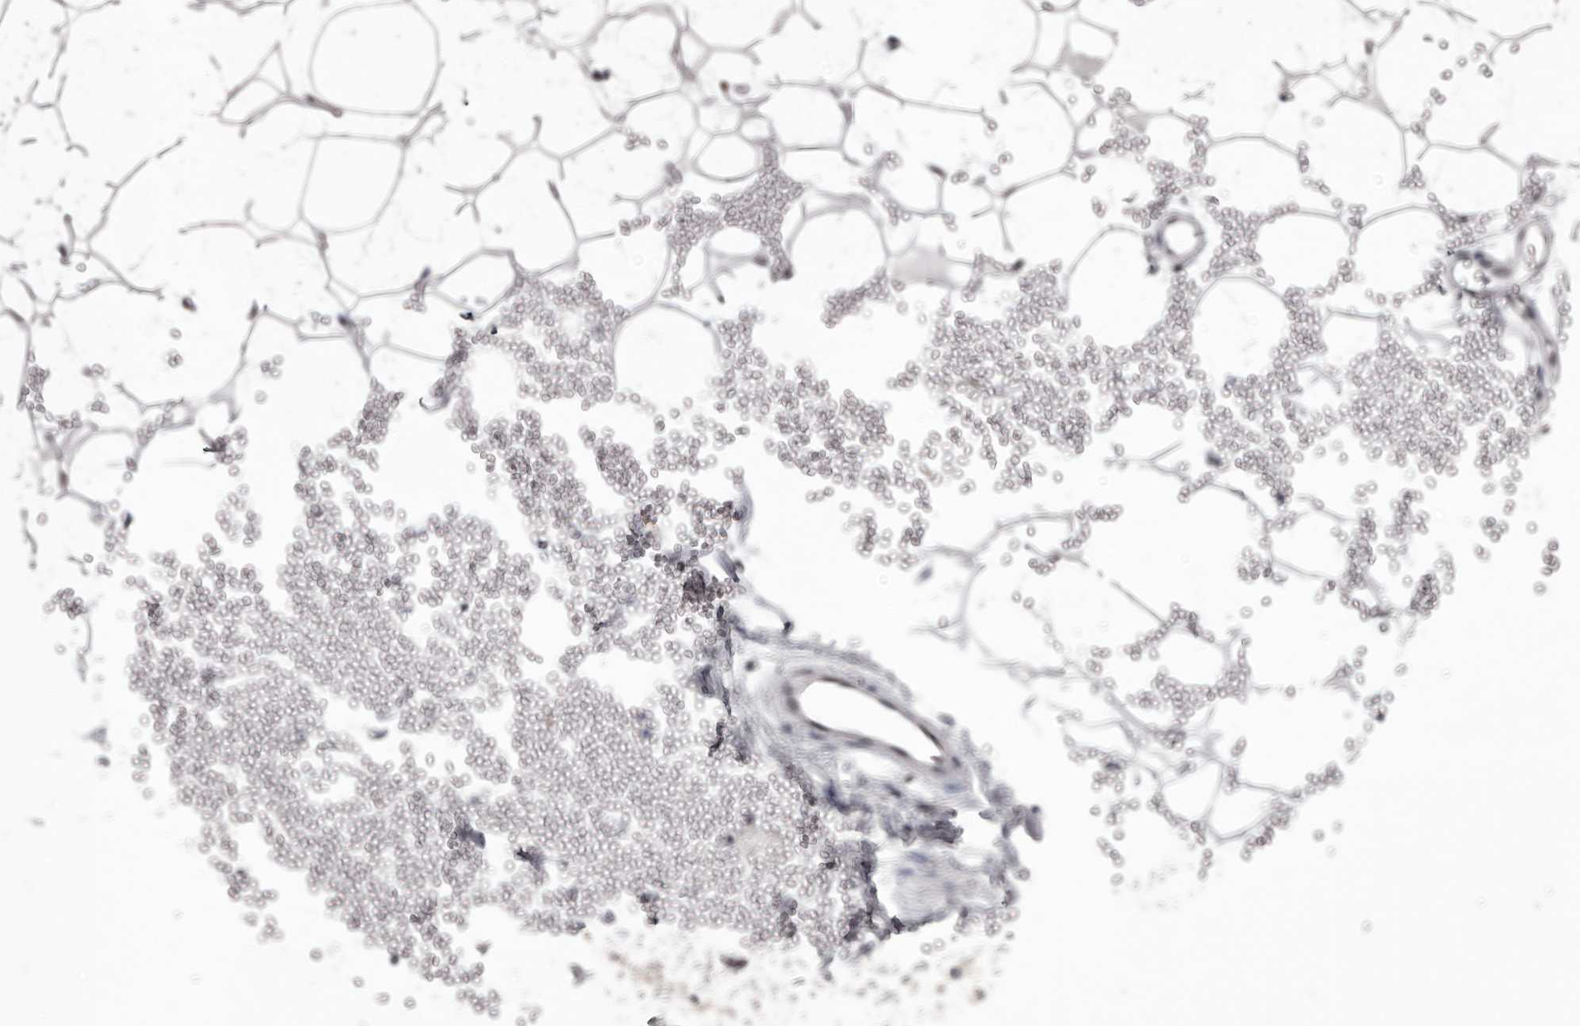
{"staining": {"intensity": "negative", "quantity": "none", "location": "none"}, "tissue": "adipose tissue", "cell_type": "Adipocytes", "image_type": "normal", "snomed": [{"axis": "morphology", "description": "Normal tissue, NOS"}, {"axis": "topography", "description": "Breast"}], "caption": "IHC of normal human adipose tissue shows no expression in adipocytes. The staining is performed using DAB brown chromogen with nuclei counter-stained in using hematoxylin.", "gene": "C1orf50", "patient": {"sex": "female", "age": 23}}